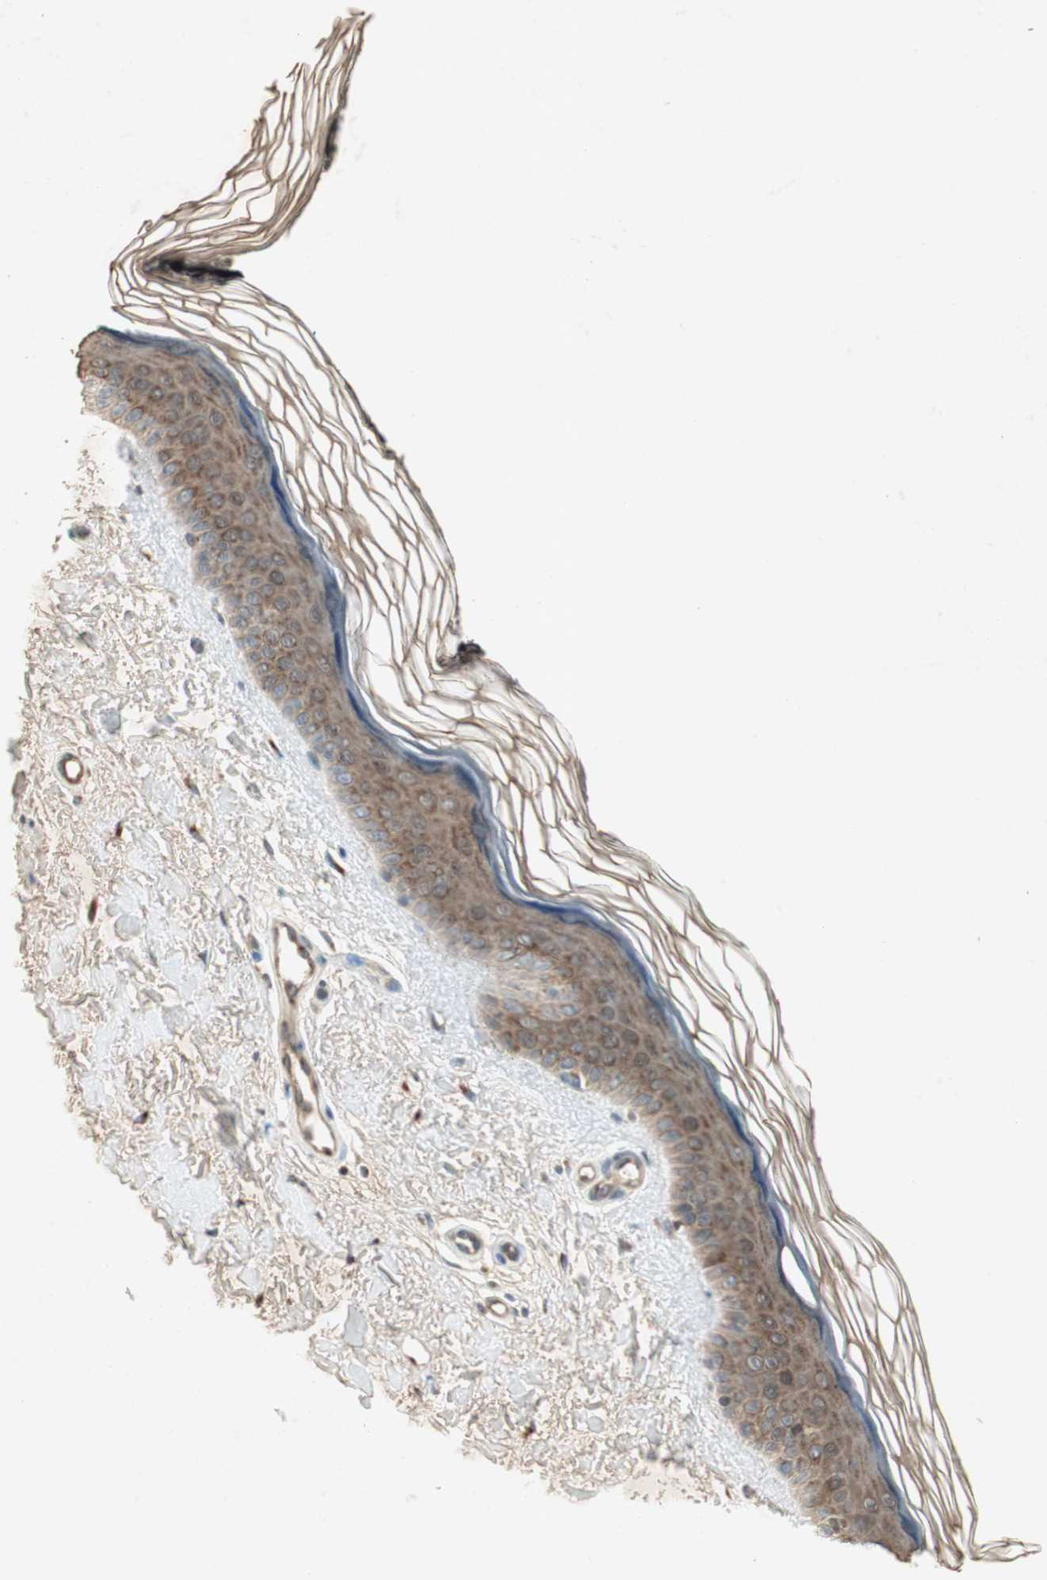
{"staining": {"intensity": "moderate", "quantity": ">75%", "location": "cytoplasmic/membranous"}, "tissue": "skin", "cell_type": "Fibroblasts", "image_type": "normal", "snomed": [{"axis": "morphology", "description": "Normal tissue, NOS"}, {"axis": "topography", "description": "Skin"}], "caption": "Protein expression analysis of benign skin demonstrates moderate cytoplasmic/membranous staining in about >75% of fibroblasts.", "gene": "NEO1", "patient": {"sex": "female", "age": 19}}